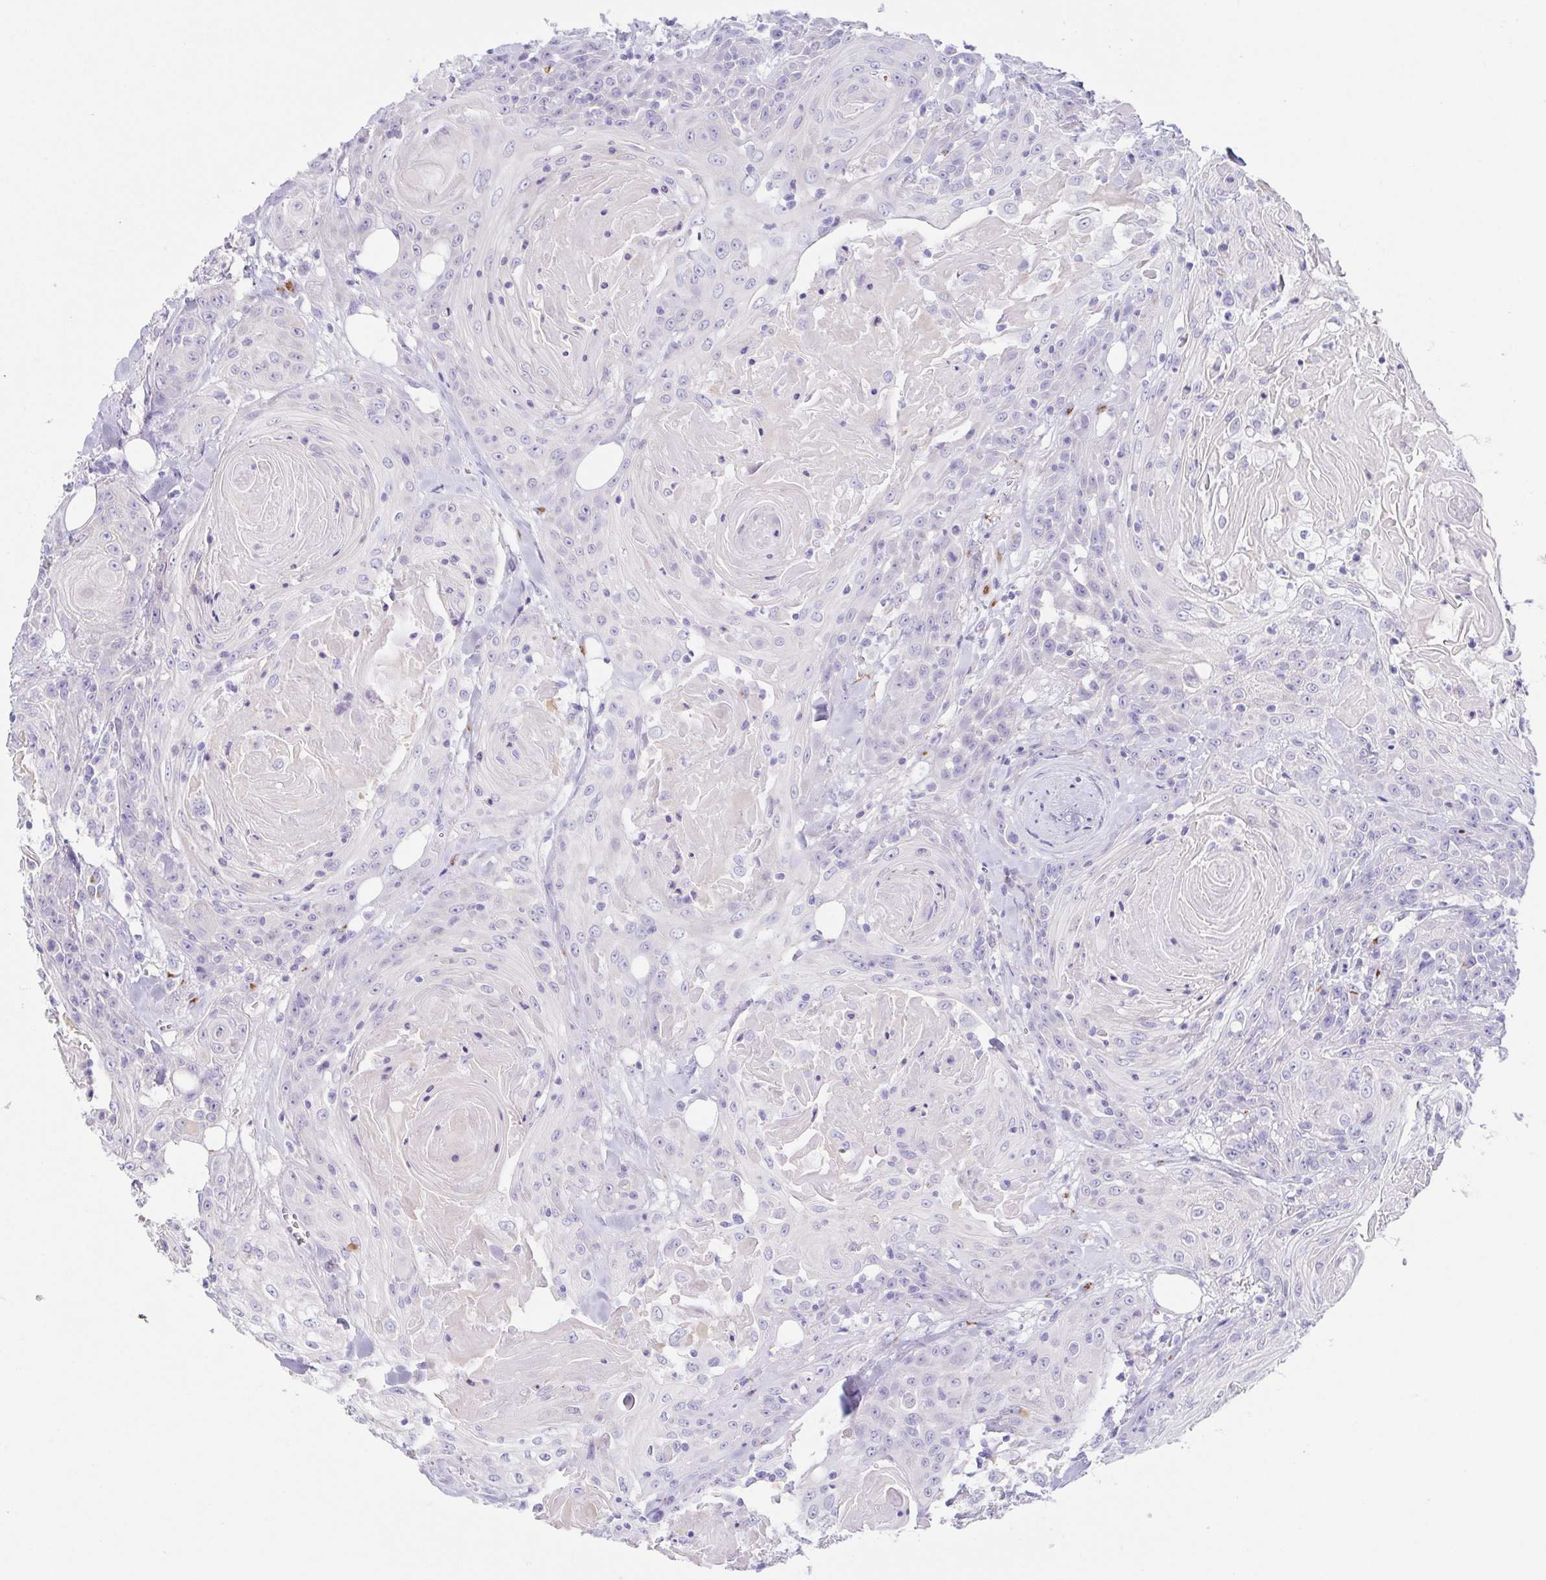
{"staining": {"intensity": "negative", "quantity": "none", "location": "none"}, "tissue": "head and neck cancer", "cell_type": "Tumor cells", "image_type": "cancer", "snomed": [{"axis": "morphology", "description": "Squamous cell carcinoma, NOS"}, {"axis": "topography", "description": "Head-Neck"}], "caption": "Immunohistochemistry (IHC) of human head and neck cancer (squamous cell carcinoma) shows no staining in tumor cells.", "gene": "LDLRAD1", "patient": {"sex": "female", "age": 84}}